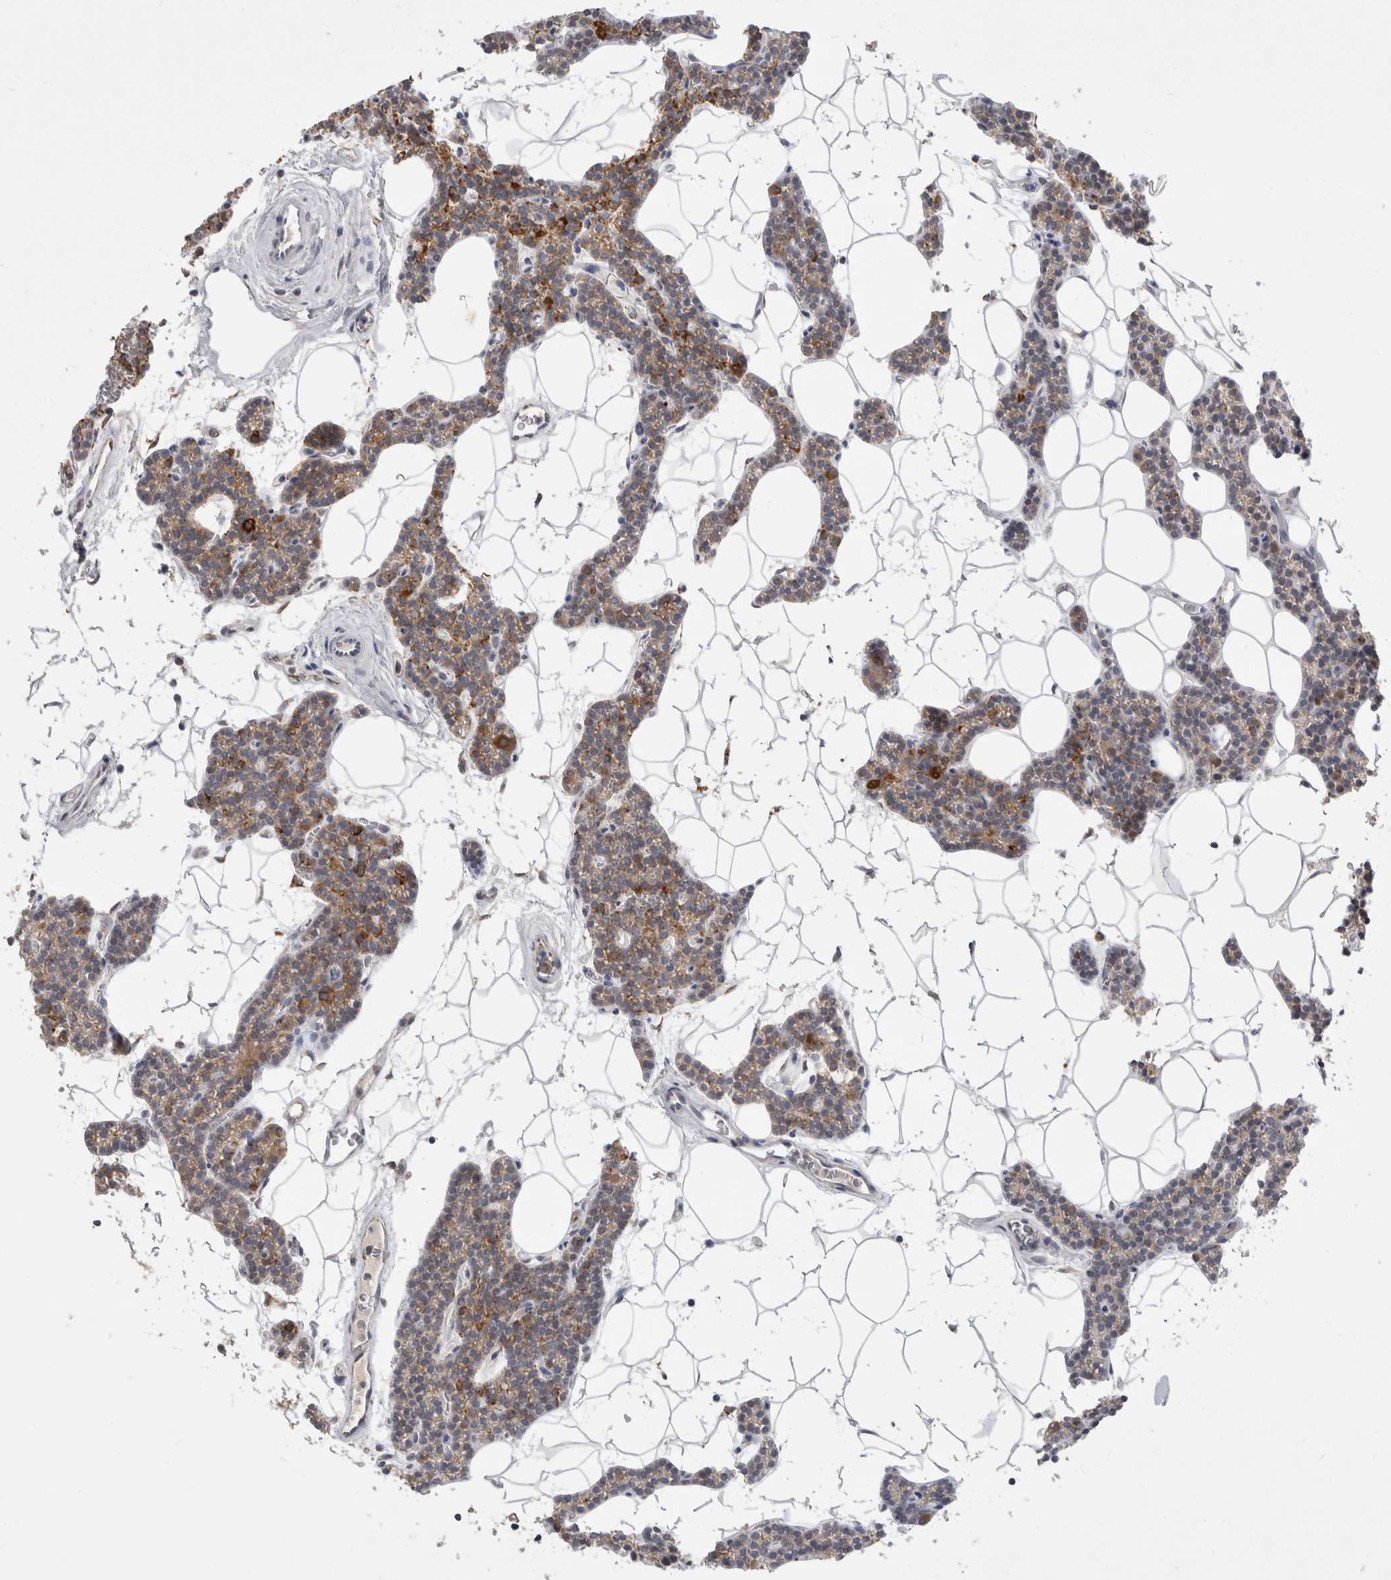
{"staining": {"intensity": "moderate", "quantity": ">75%", "location": "cytoplasmic/membranous"}, "tissue": "parathyroid gland", "cell_type": "Glandular cells", "image_type": "normal", "snomed": [{"axis": "morphology", "description": "Normal tissue, NOS"}, {"axis": "topography", "description": "Parathyroid gland"}], "caption": "A brown stain highlights moderate cytoplasmic/membranous positivity of a protein in glandular cells of unremarkable parathyroid gland.", "gene": "DYRK2", "patient": {"sex": "male", "age": 42}}